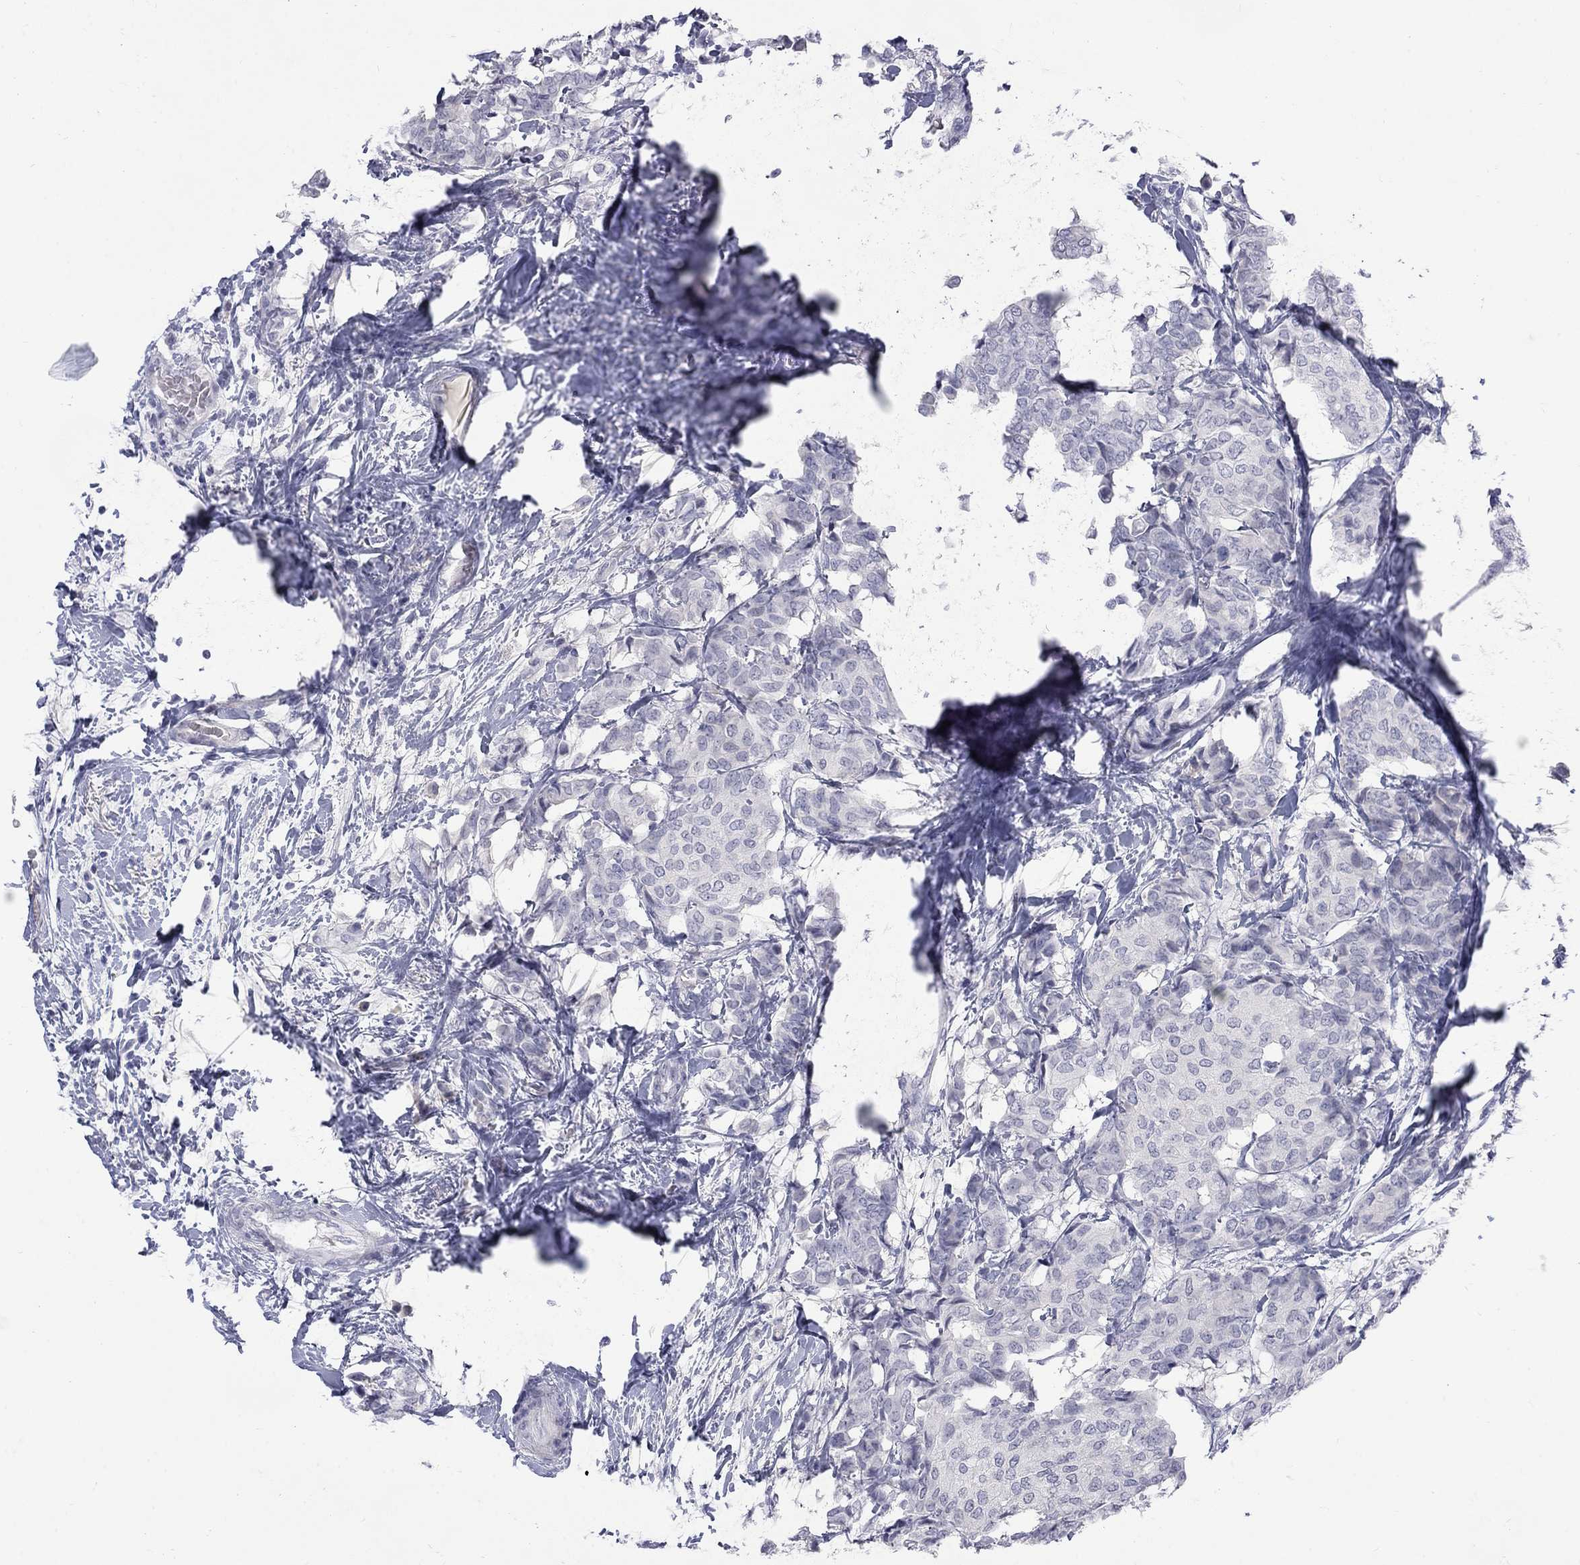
{"staining": {"intensity": "negative", "quantity": "none", "location": "none"}, "tissue": "breast cancer", "cell_type": "Tumor cells", "image_type": "cancer", "snomed": [{"axis": "morphology", "description": "Duct carcinoma"}, {"axis": "topography", "description": "Breast"}], "caption": "Immunohistochemical staining of human breast cancer displays no significant expression in tumor cells.", "gene": "CTNND2", "patient": {"sex": "female", "age": 75}}